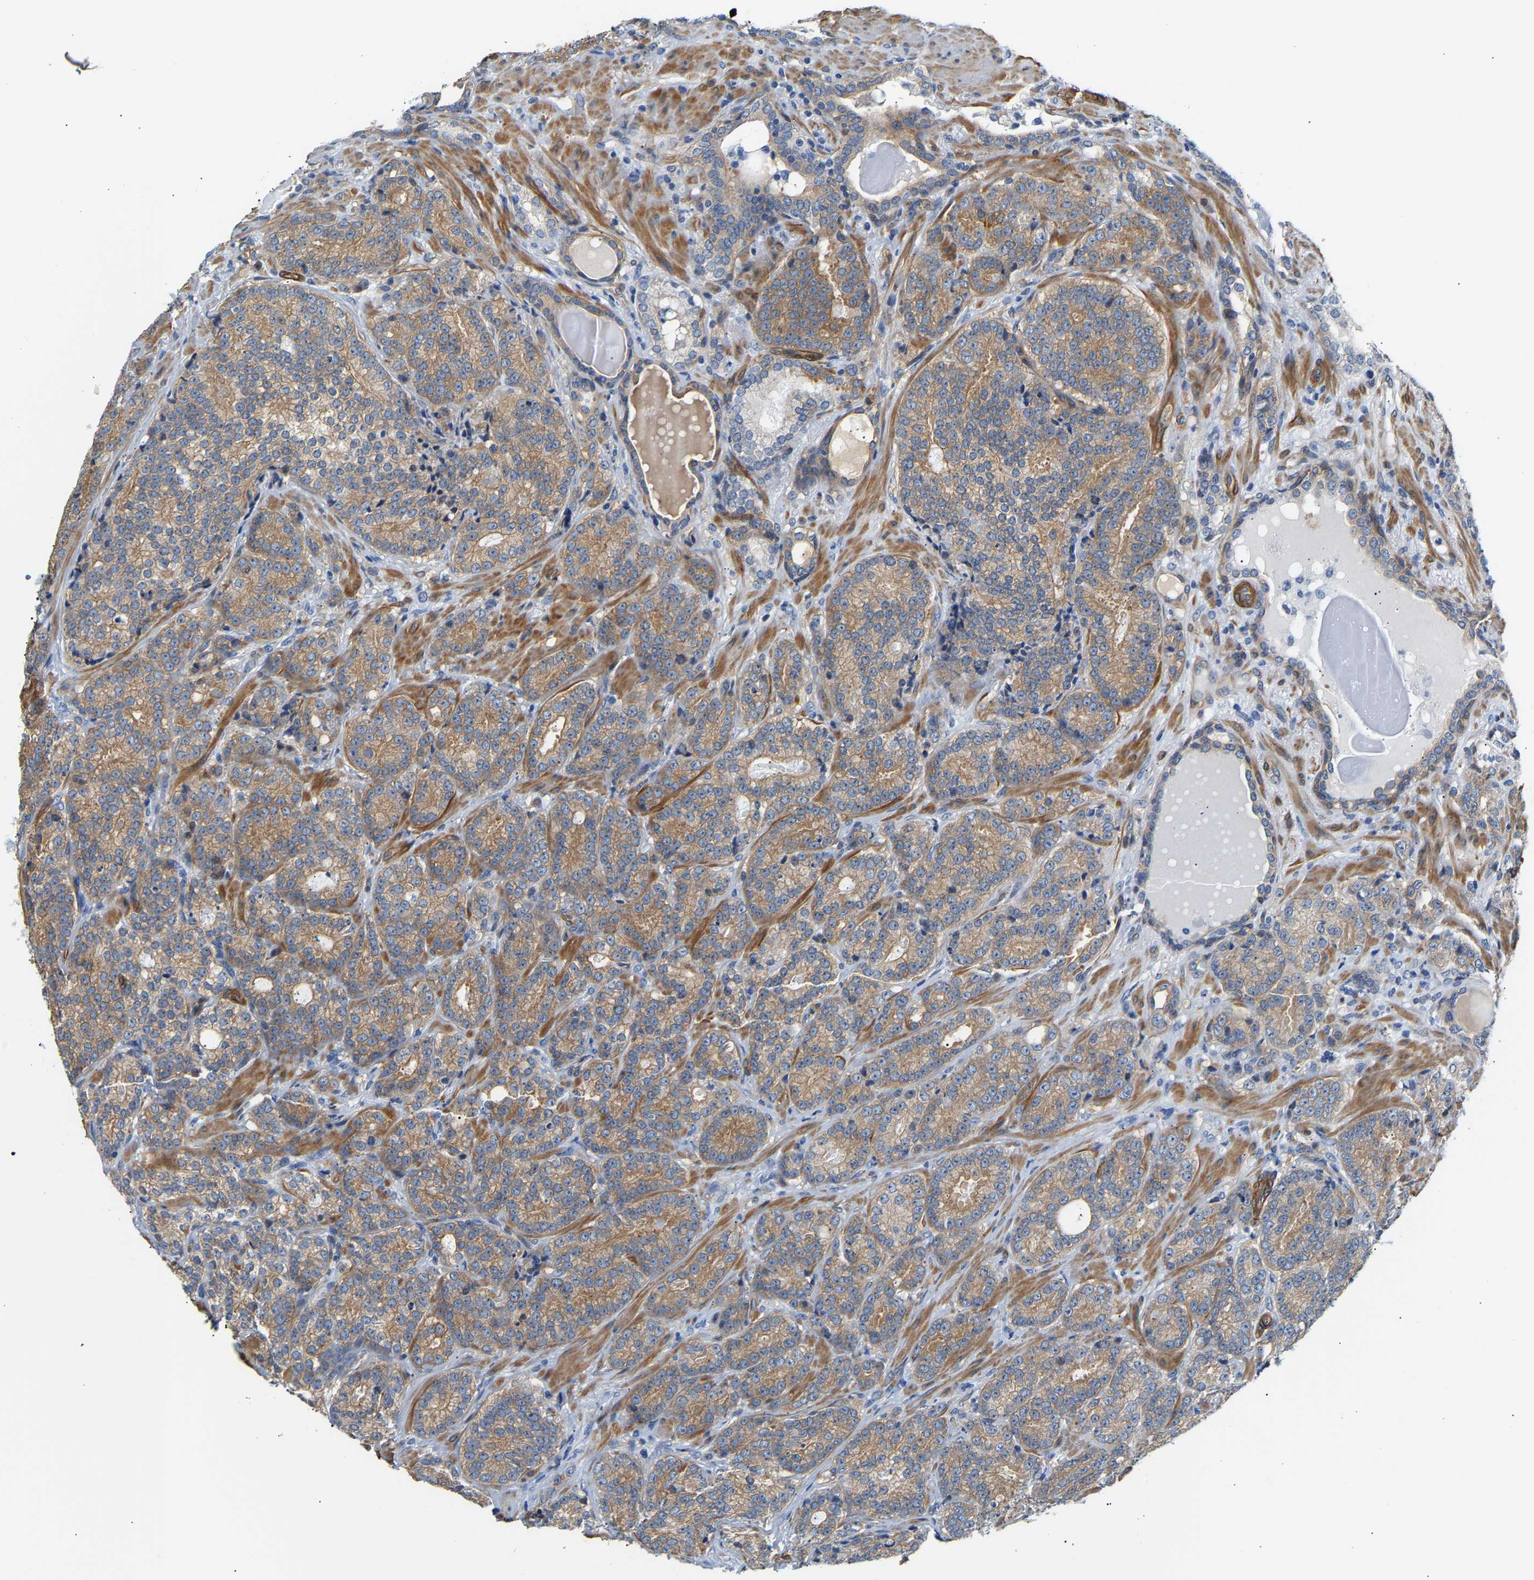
{"staining": {"intensity": "moderate", "quantity": "25%-75%", "location": "cytoplasmic/membranous"}, "tissue": "prostate cancer", "cell_type": "Tumor cells", "image_type": "cancer", "snomed": [{"axis": "morphology", "description": "Adenocarcinoma, High grade"}, {"axis": "topography", "description": "Prostate"}], "caption": "Prostate cancer (high-grade adenocarcinoma) stained with a protein marker demonstrates moderate staining in tumor cells.", "gene": "PAWR", "patient": {"sex": "male", "age": 61}}